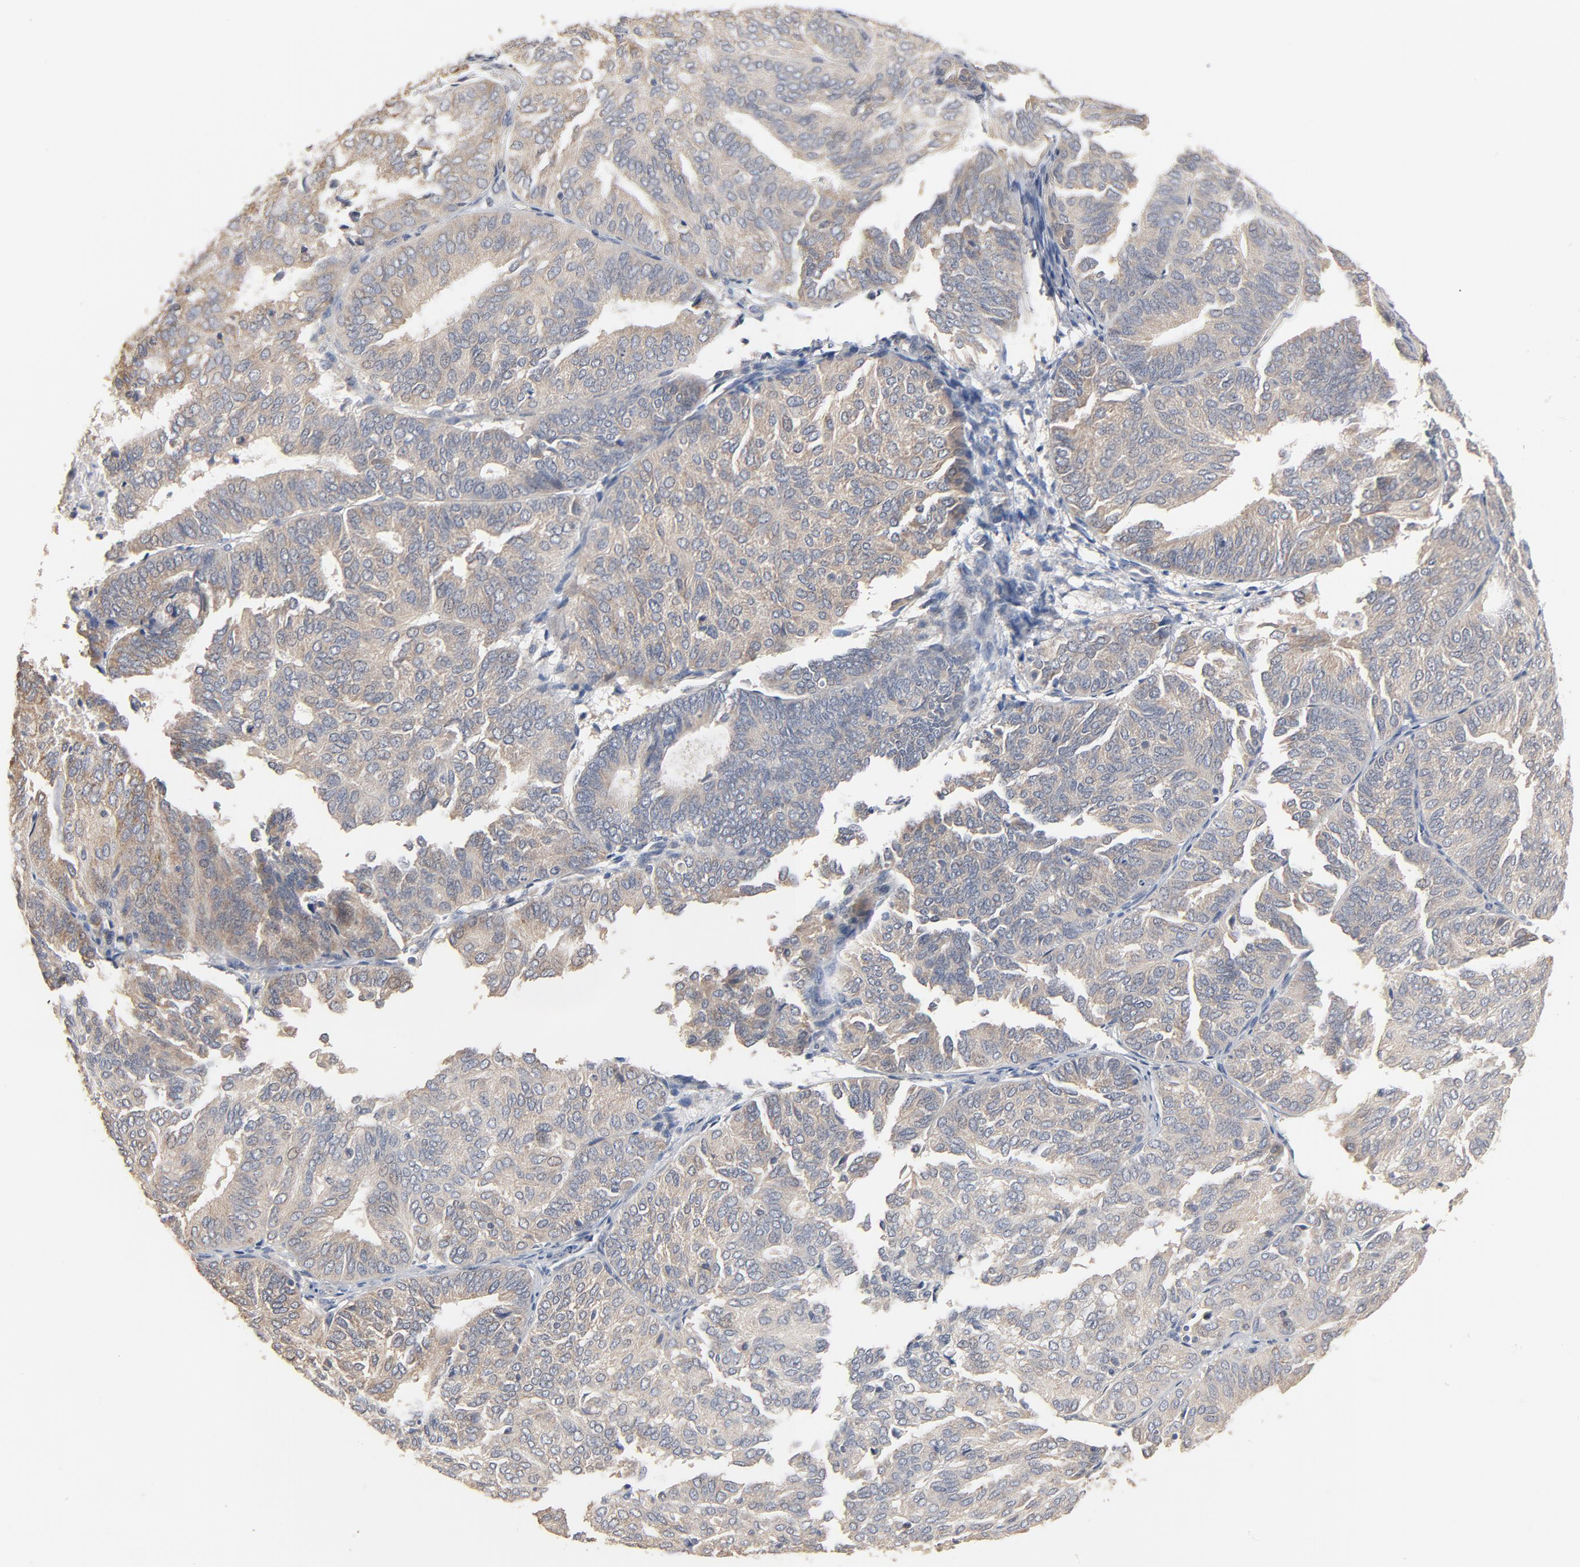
{"staining": {"intensity": "weak", "quantity": ">75%", "location": "cytoplasmic/membranous"}, "tissue": "endometrial cancer", "cell_type": "Tumor cells", "image_type": "cancer", "snomed": [{"axis": "morphology", "description": "Adenocarcinoma, NOS"}, {"axis": "topography", "description": "Endometrium"}], "caption": "Immunohistochemical staining of endometrial cancer (adenocarcinoma) exhibits low levels of weak cytoplasmic/membranous protein staining in about >75% of tumor cells. (DAB (3,3'-diaminobenzidine) IHC, brown staining for protein, blue staining for nuclei).", "gene": "ZDHHC8", "patient": {"sex": "female", "age": 59}}